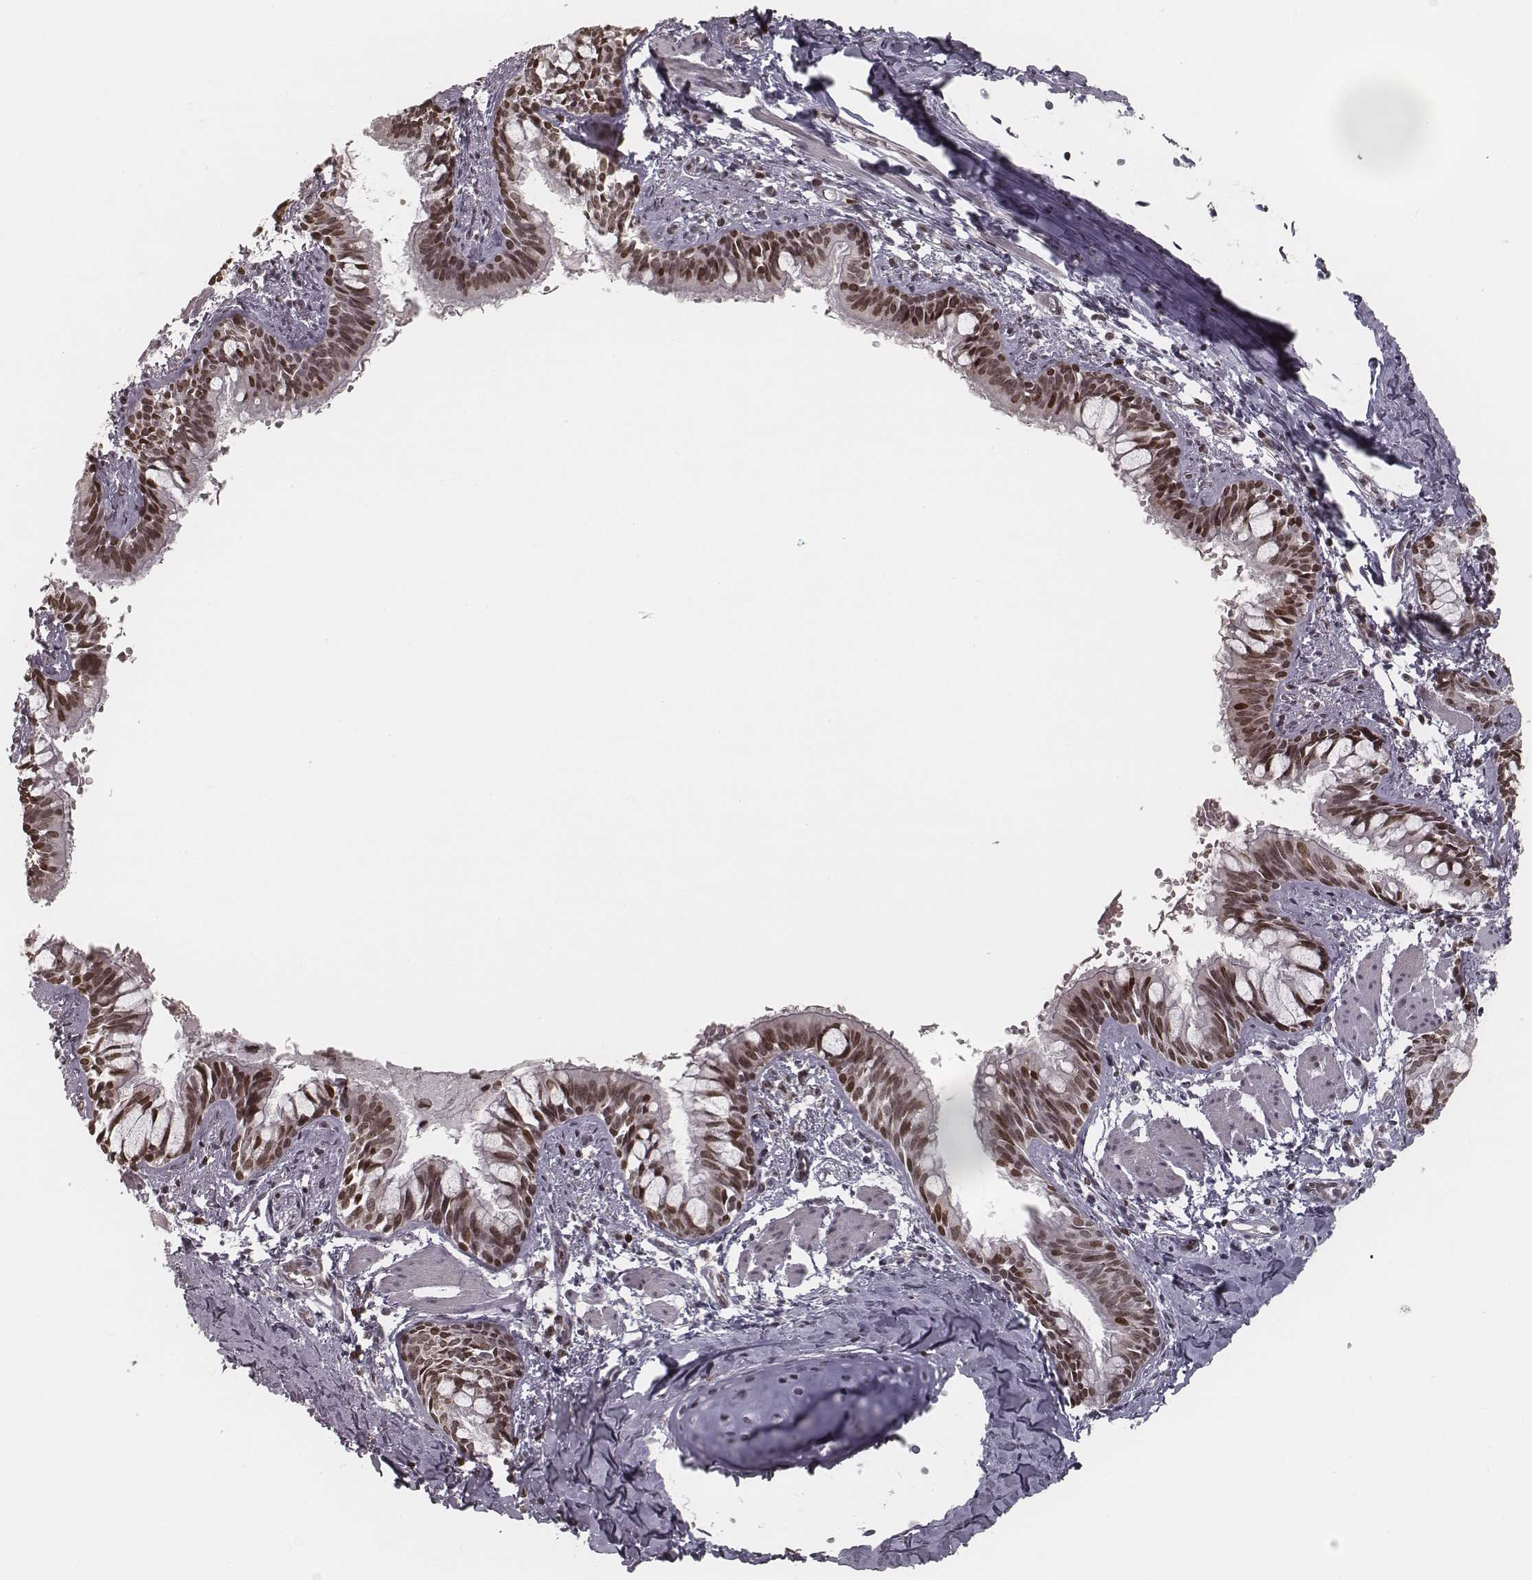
{"staining": {"intensity": "moderate", "quantity": ">75%", "location": "nuclear"}, "tissue": "bronchus", "cell_type": "Respiratory epithelial cells", "image_type": "normal", "snomed": [{"axis": "morphology", "description": "Normal tissue, NOS"}, {"axis": "topography", "description": "Bronchus"}], "caption": "DAB (3,3'-diaminobenzidine) immunohistochemical staining of benign bronchus exhibits moderate nuclear protein staining in approximately >75% of respiratory epithelial cells. (brown staining indicates protein expression, while blue staining denotes nuclei).", "gene": "HMGA2", "patient": {"sex": "male", "age": 1}}